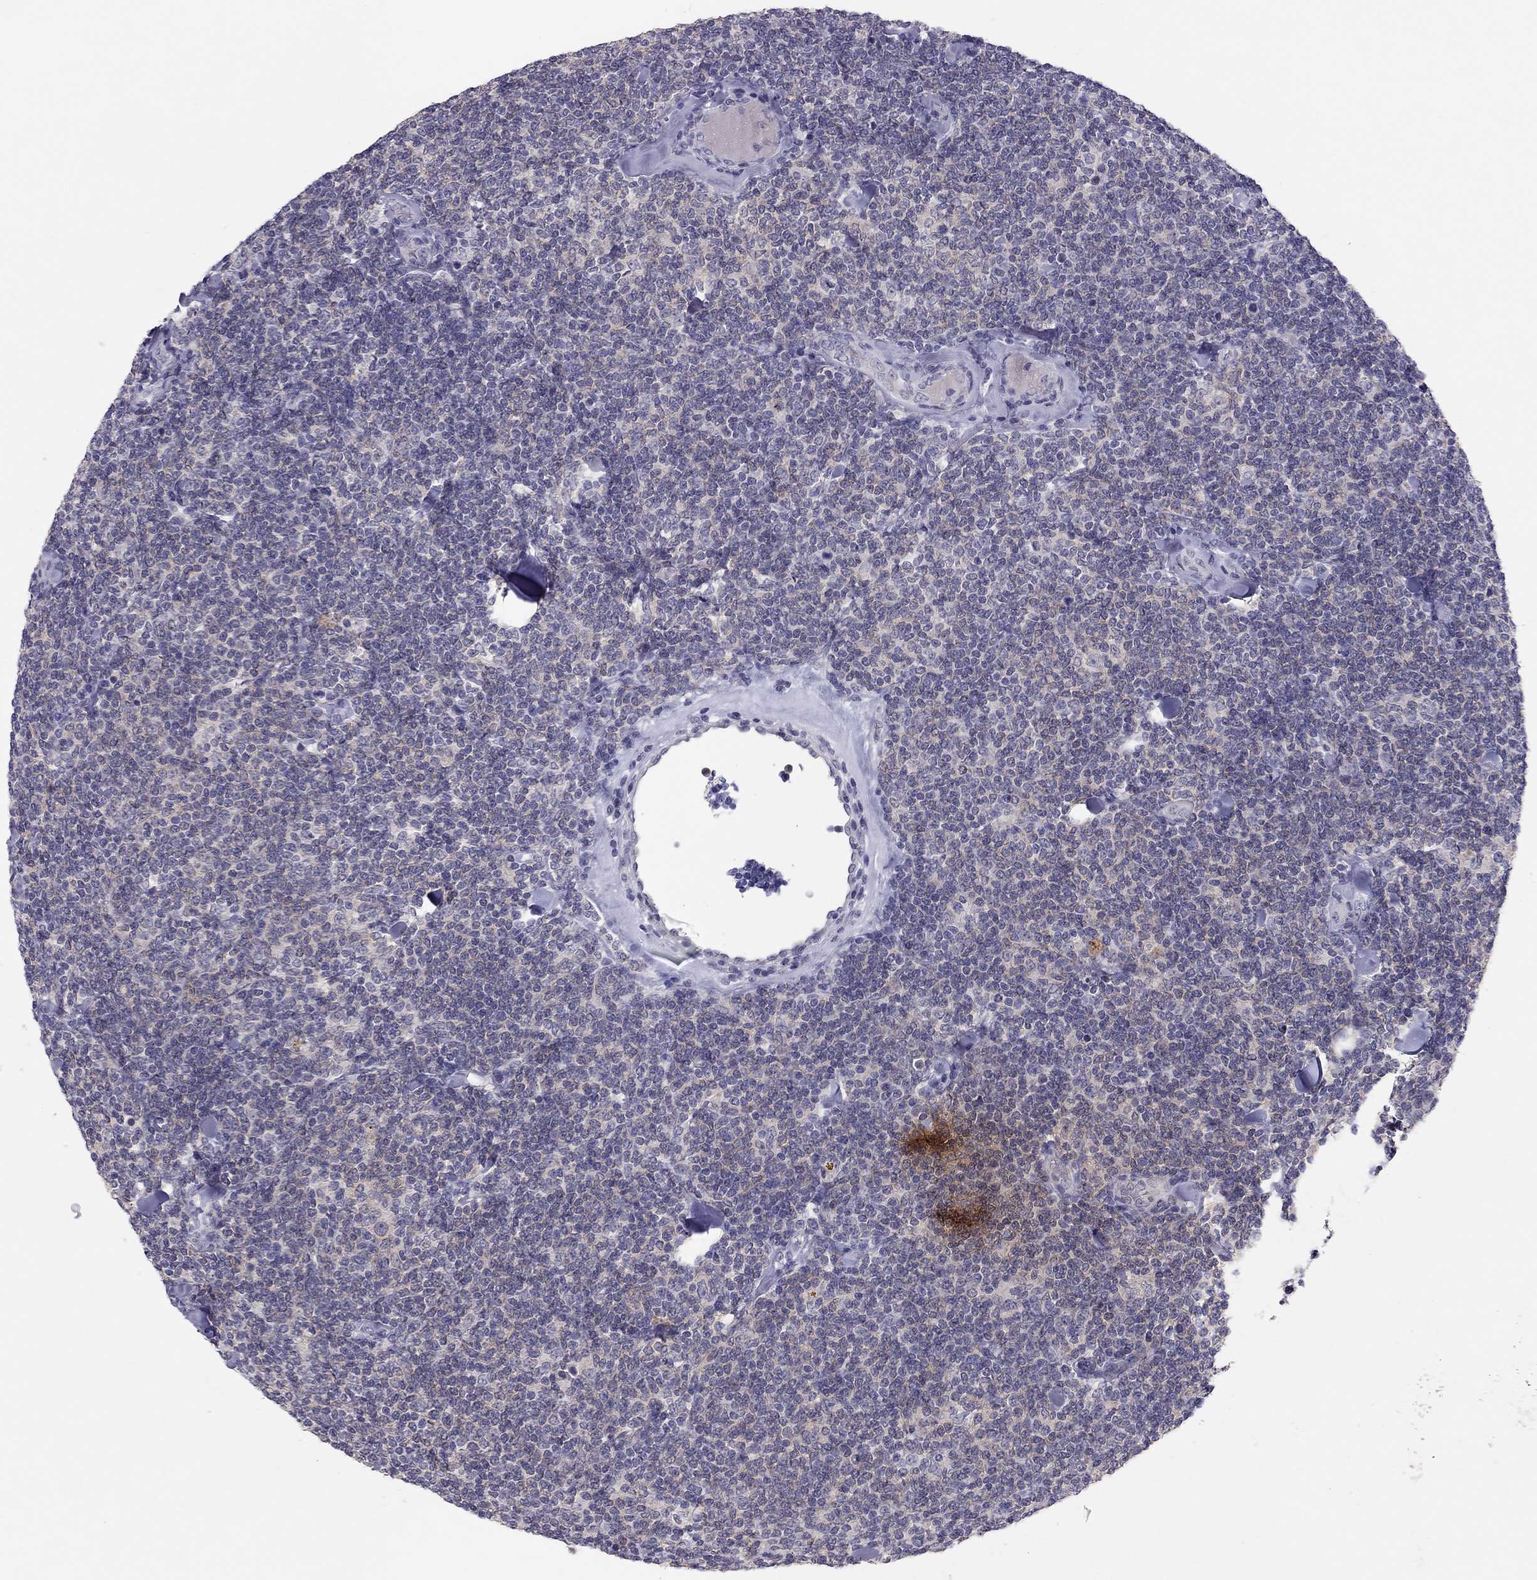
{"staining": {"intensity": "negative", "quantity": "none", "location": "none"}, "tissue": "lymphoma", "cell_type": "Tumor cells", "image_type": "cancer", "snomed": [{"axis": "morphology", "description": "Malignant lymphoma, non-Hodgkin's type, Low grade"}, {"axis": "topography", "description": "Lymph node"}], "caption": "An IHC histopathology image of lymphoma is shown. There is no staining in tumor cells of lymphoma.", "gene": "ADORA2A", "patient": {"sex": "female", "age": 56}}